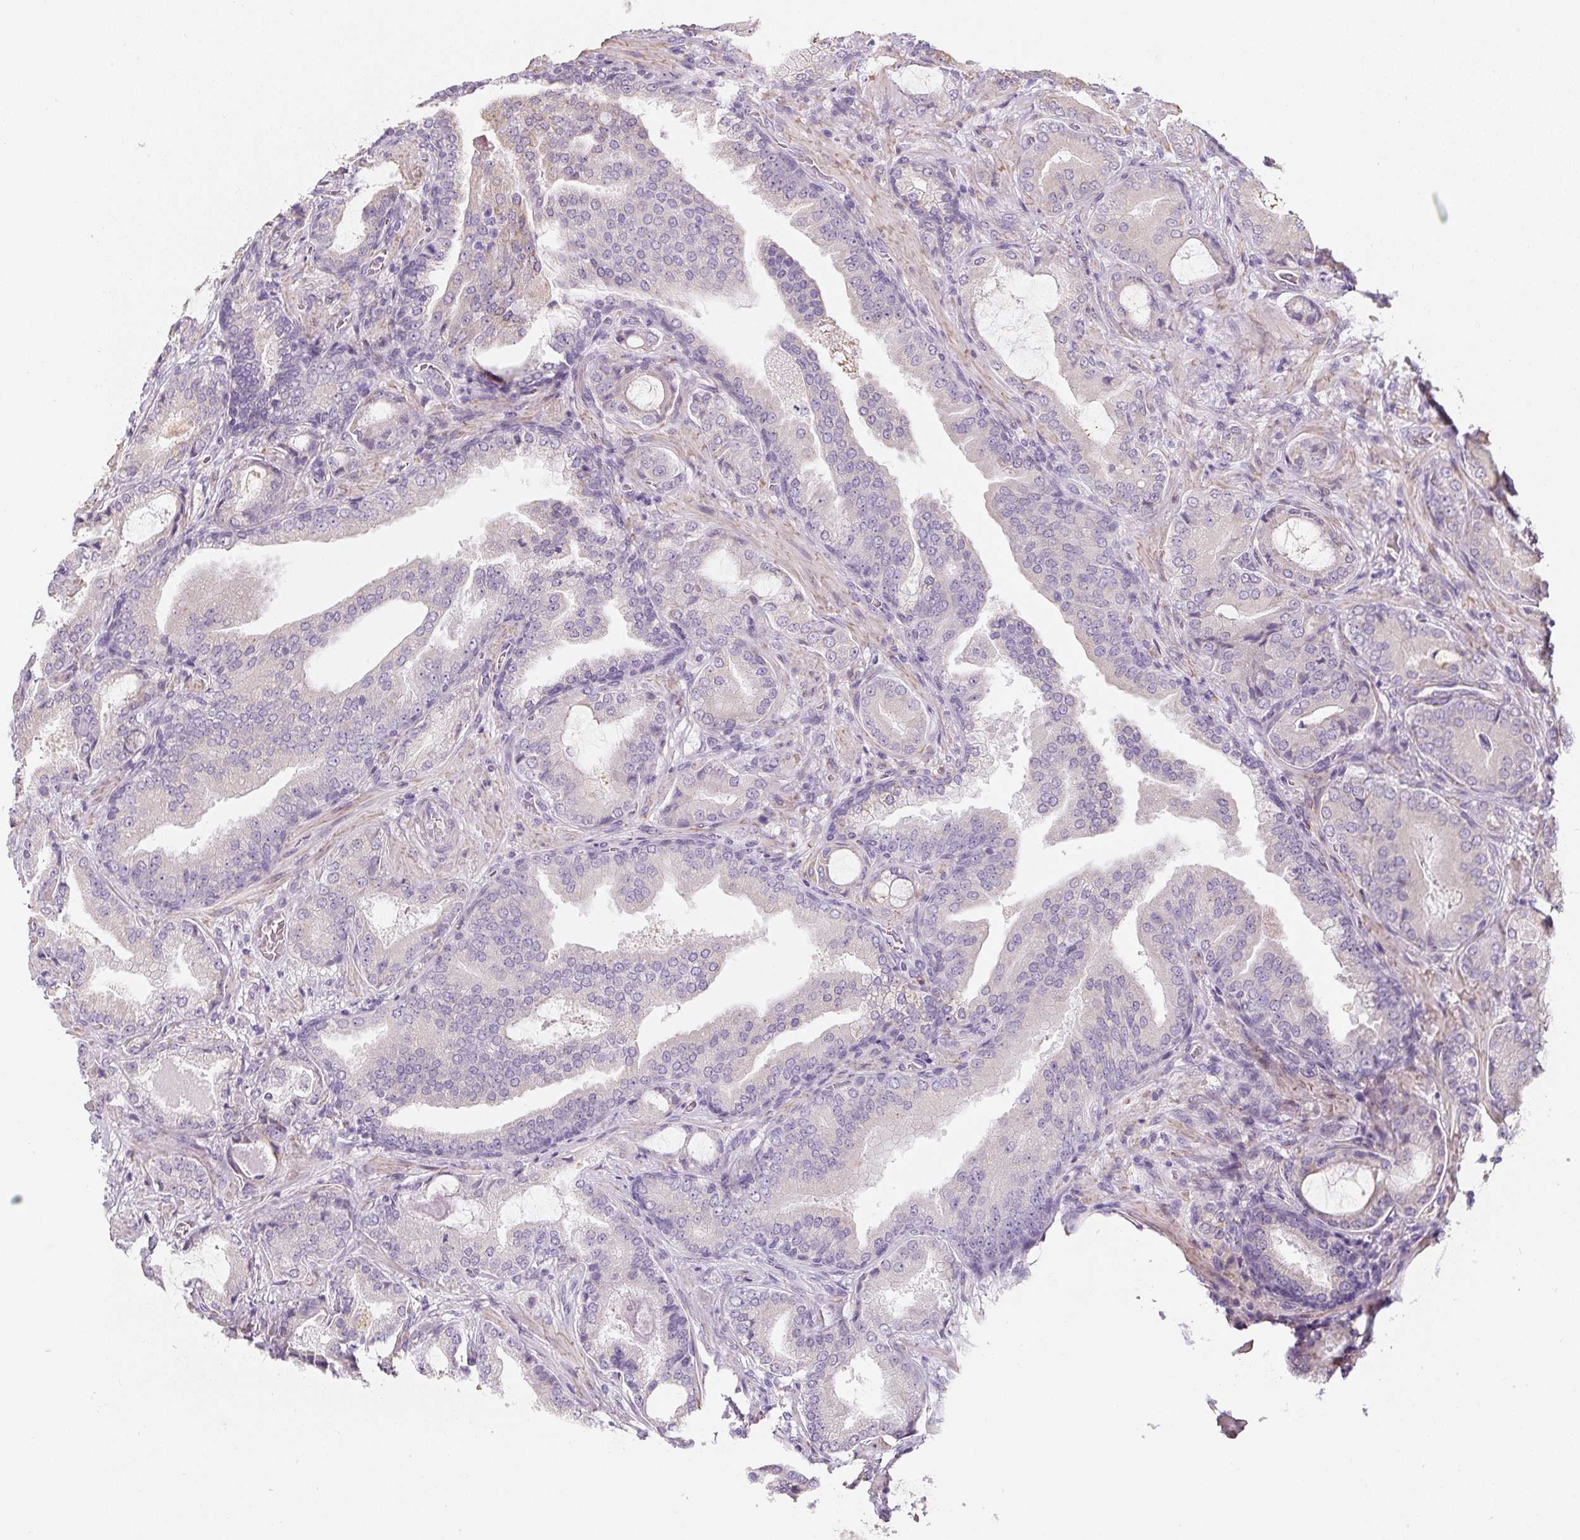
{"staining": {"intensity": "negative", "quantity": "none", "location": "none"}, "tissue": "prostate cancer", "cell_type": "Tumor cells", "image_type": "cancer", "snomed": [{"axis": "morphology", "description": "Adenocarcinoma, High grade"}, {"axis": "topography", "description": "Prostate"}], "caption": "There is no significant positivity in tumor cells of prostate cancer.", "gene": "PWWP3B", "patient": {"sex": "male", "age": 68}}